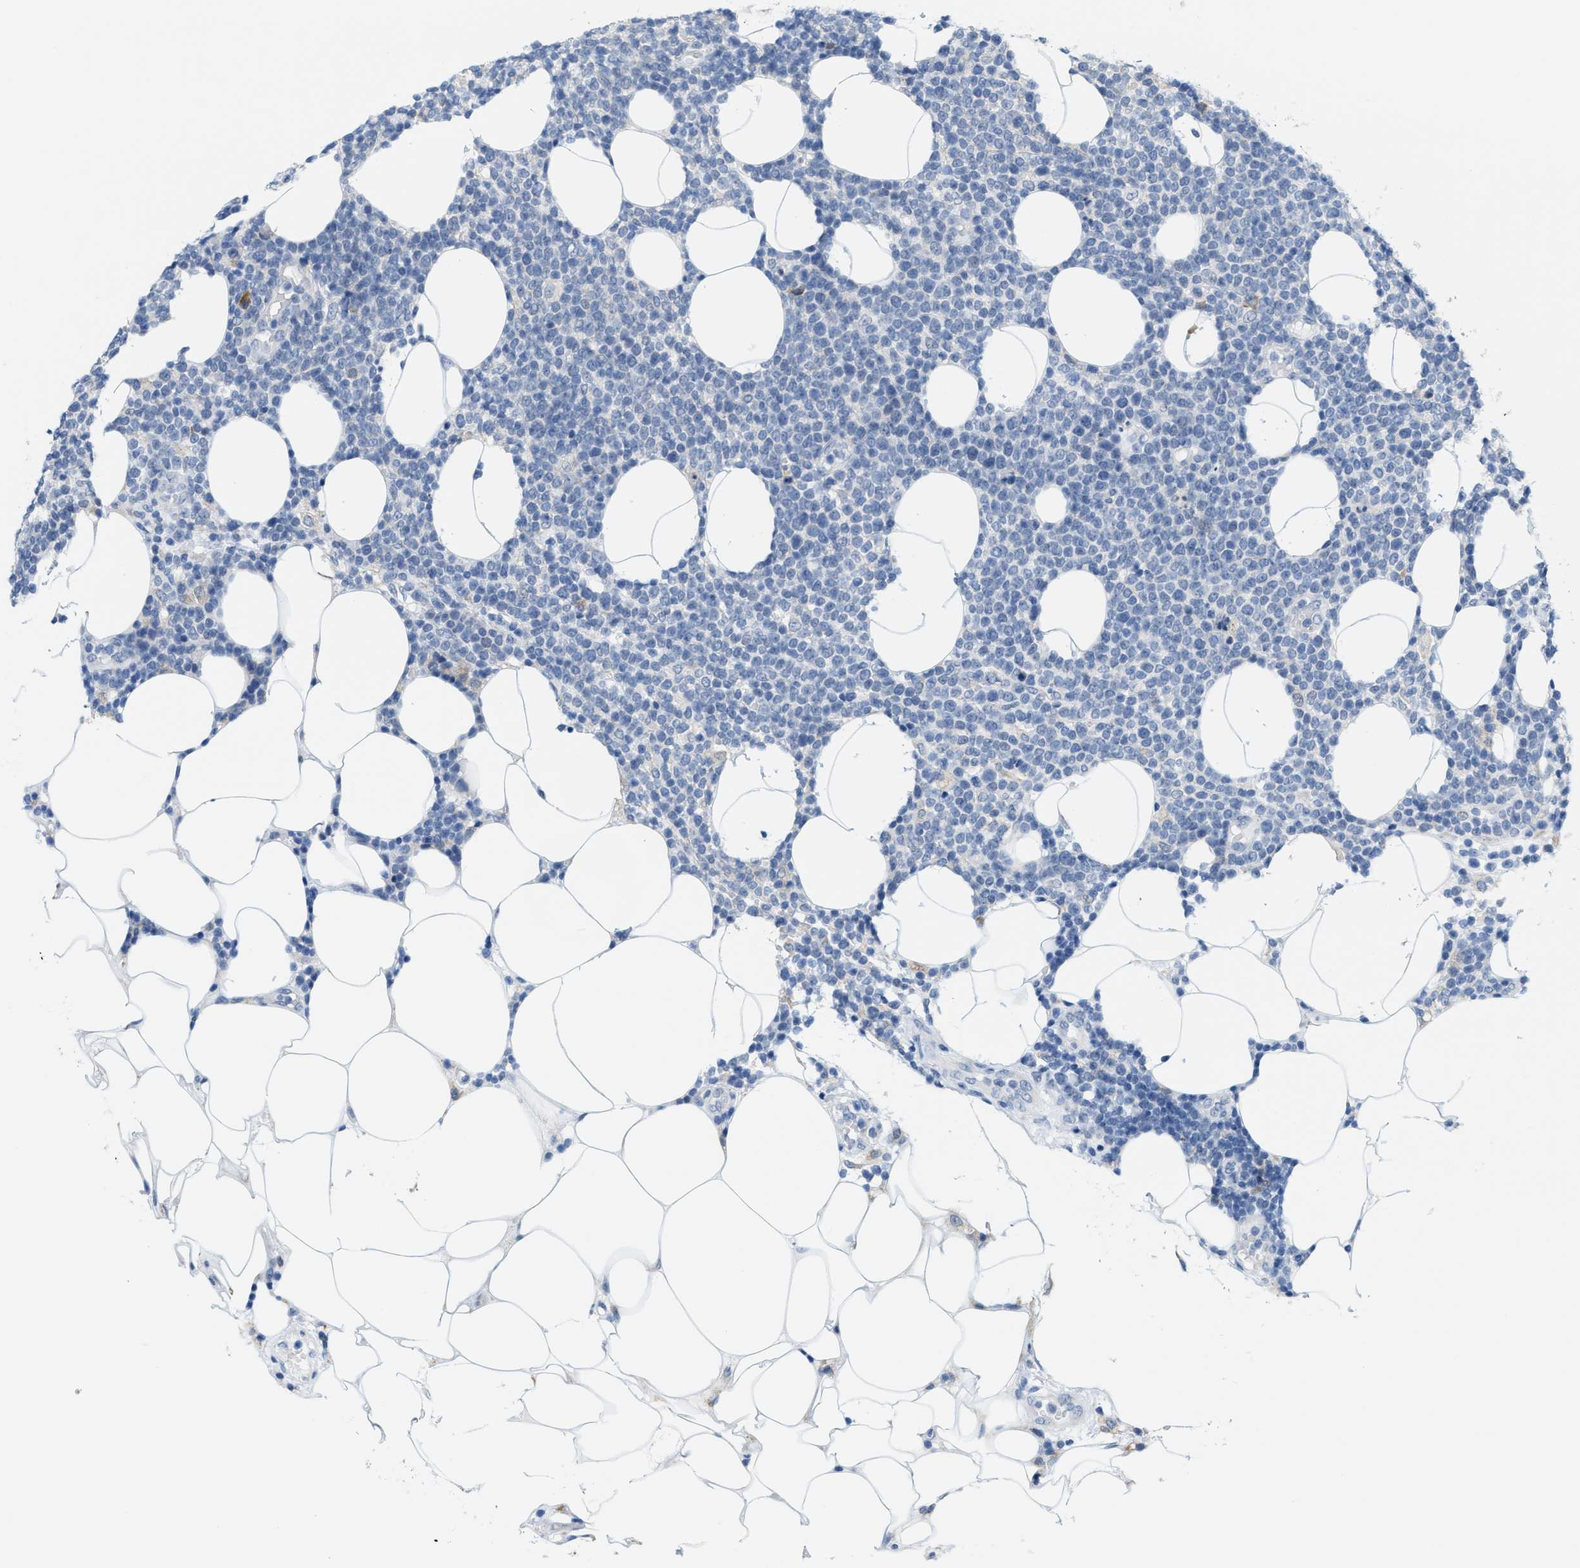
{"staining": {"intensity": "negative", "quantity": "none", "location": "none"}, "tissue": "lymphoma", "cell_type": "Tumor cells", "image_type": "cancer", "snomed": [{"axis": "morphology", "description": "Malignant lymphoma, non-Hodgkin's type, High grade"}, {"axis": "topography", "description": "Lymph node"}], "caption": "Immunohistochemistry photomicrograph of neoplastic tissue: lymphoma stained with DAB shows no significant protein expression in tumor cells.", "gene": "KIFC3", "patient": {"sex": "male", "age": 61}}